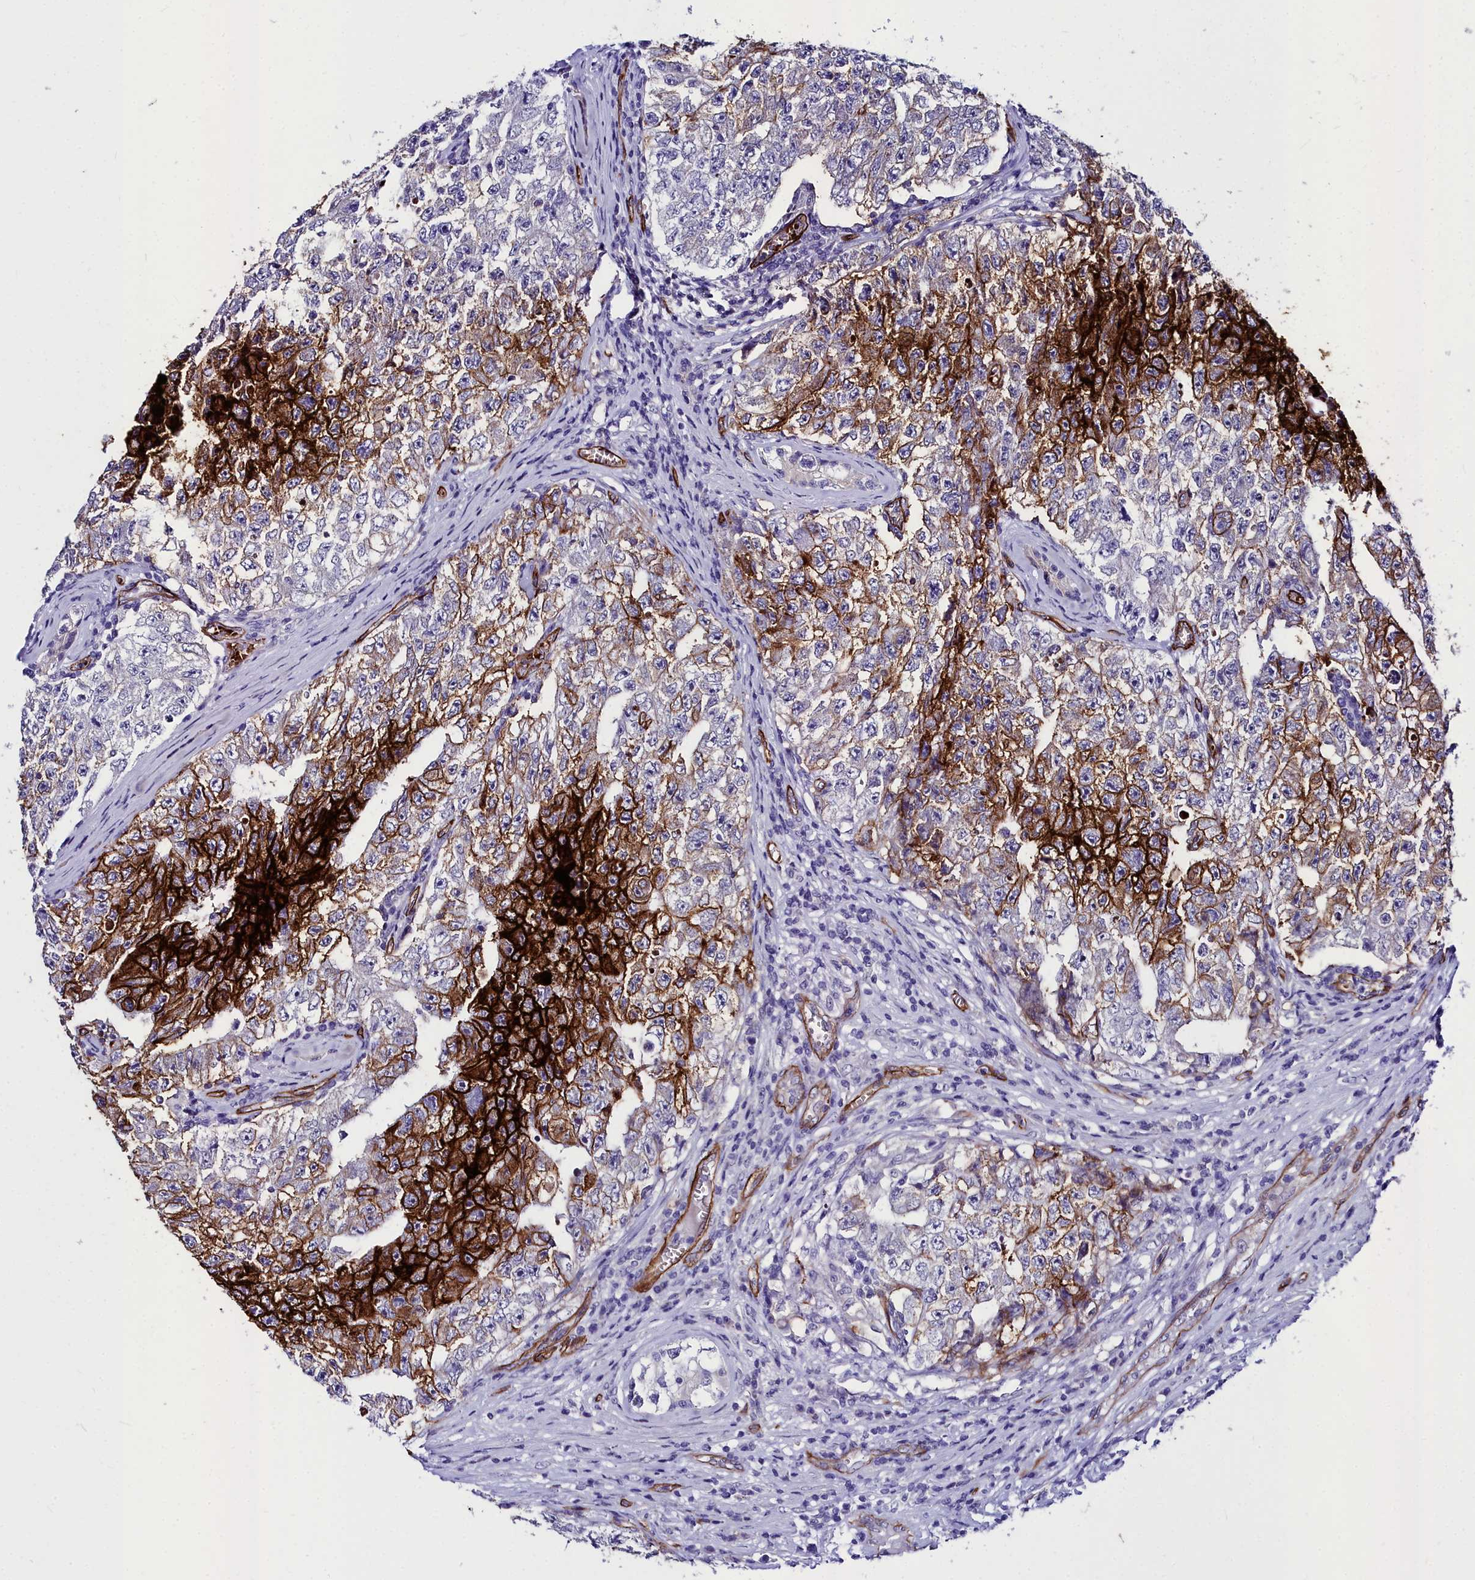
{"staining": {"intensity": "strong", "quantity": "25%-75%", "location": "cytoplasmic/membranous"}, "tissue": "testis cancer", "cell_type": "Tumor cells", "image_type": "cancer", "snomed": [{"axis": "morphology", "description": "Carcinoma, Embryonal, NOS"}, {"axis": "topography", "description": "Testis"}], "caption": "Strong cytoplasmic/membranous protein staining is seen in about 25%-75% of tumor cells in testis cancer. (Stains: DAB in brown, nuclei in blue, Microscopy: brightfield microscopy at high magnification).", "gene": "CYP4F11", "patient": {"sex": "male", "age": 17}}